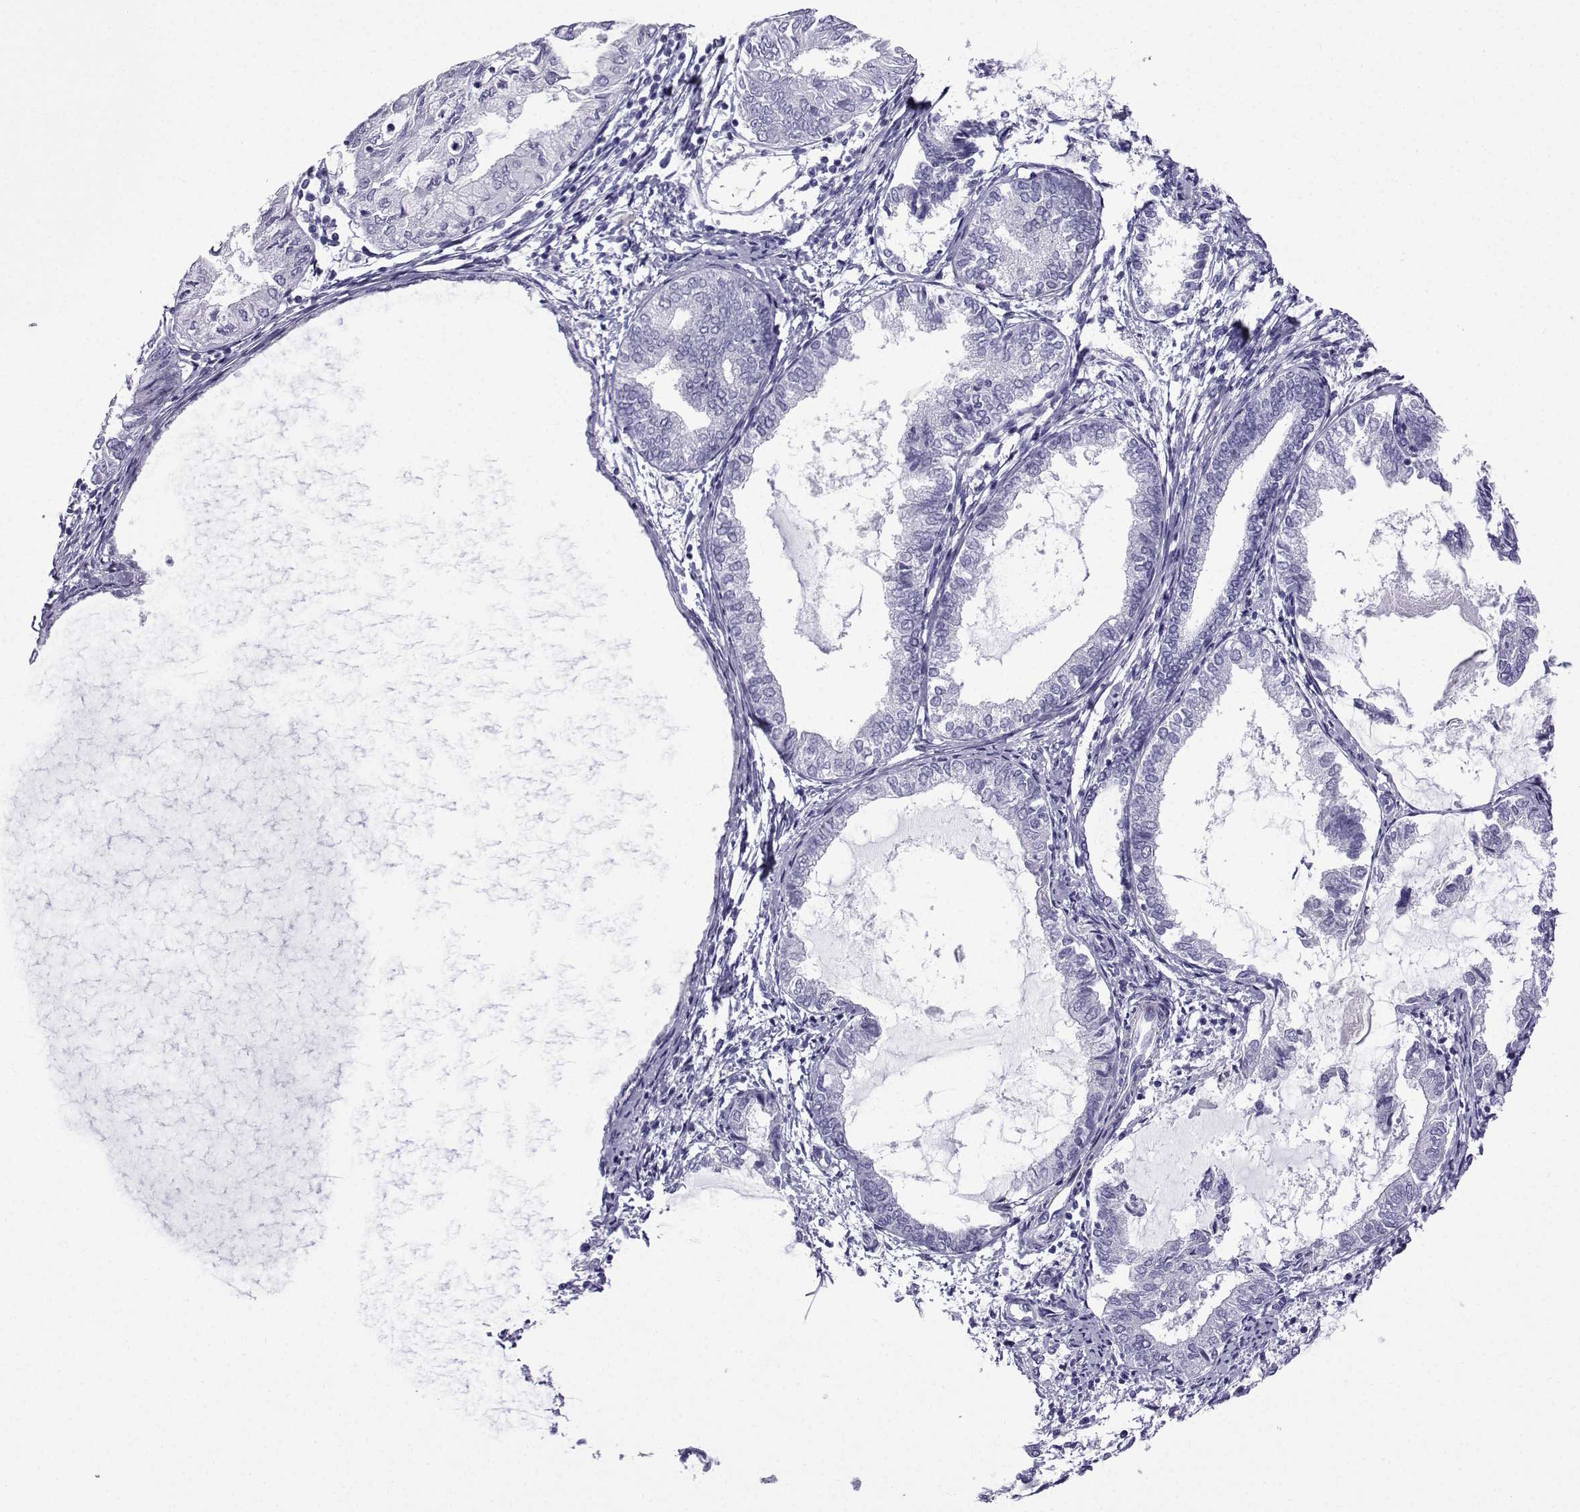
{"staining": {"intensity": "negative", "quantity": "none", "location": "none"}, "tissue": "endometrial cancer", "cell_type": "Tumor cells", "image_type": "cancer", "snomed": [{"axis": "morphology", "description": "Adenocarcinoma, NOS"}, {"axis": "topography", "description": "Endometrium"}], "caption": "This is a histopathology image of immunohistochemistry (IHC) staining of endometrial cancer, which shows no staining in tumor cells. (Immunohistochemistry, brightfield microscopy, high magnification).", "gene": "KCNF1", "patient": {"sex": "female", "age": 68}}